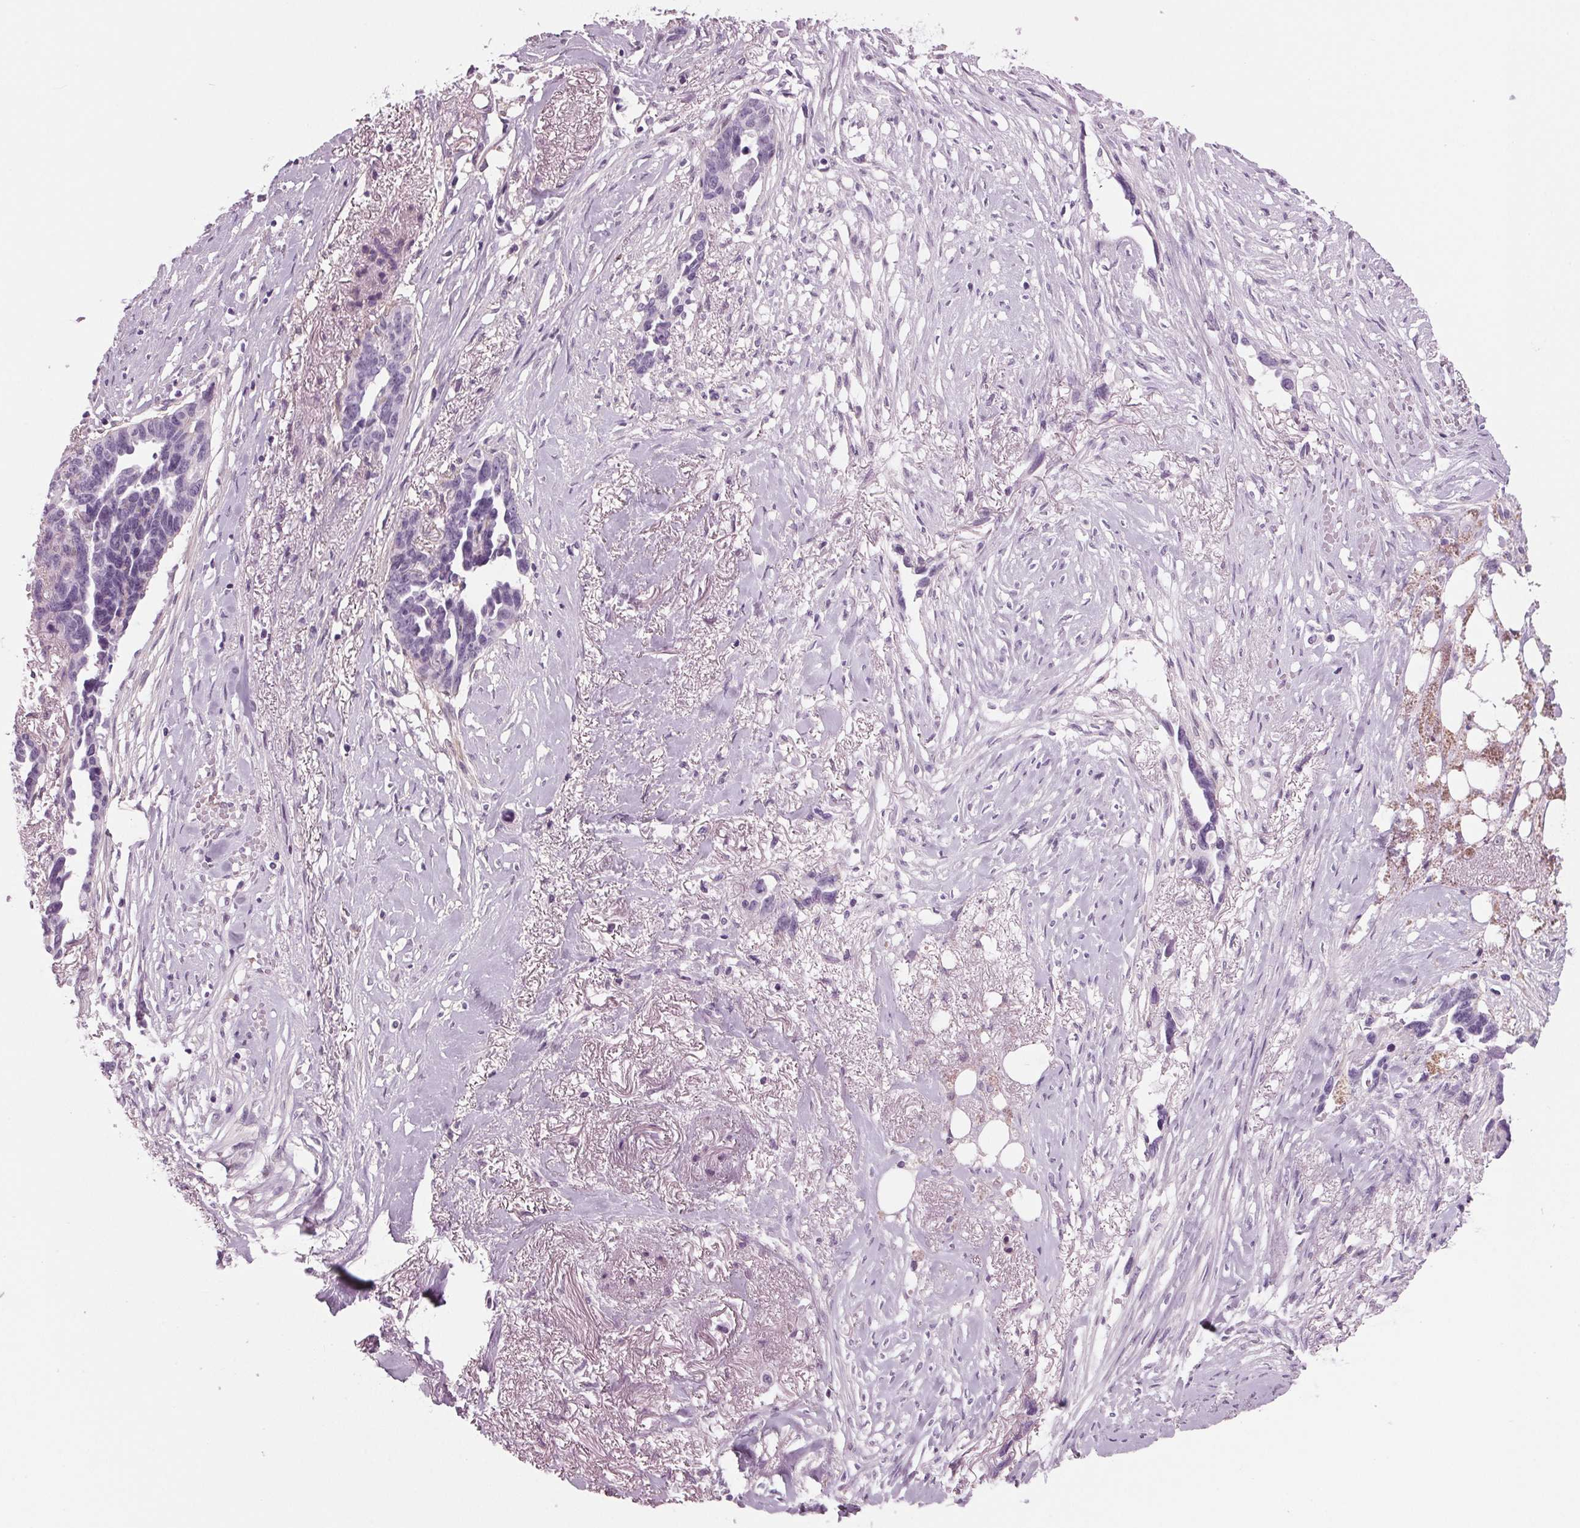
{"staining": {"intensity": "negative", "quantity": "none", "location": "none"}, "tissue": "ovarian cancer", "cell_type": "Tumor cells", "image_type": "cancer", "snomed": [{"axis": "morphology", "description": "Cystadenocarcinoma, serous, NOS"}, {"axis": "topography", "description": "Ovary"}], "caption": "This is a histopathology image of immunohistochemistry staining of serous cystadenocarcinoma (ovarian), which shows no positivity in tumor cells.", "gene": "BHLHE22", "patient": {"sex": "female", "age": 69}}